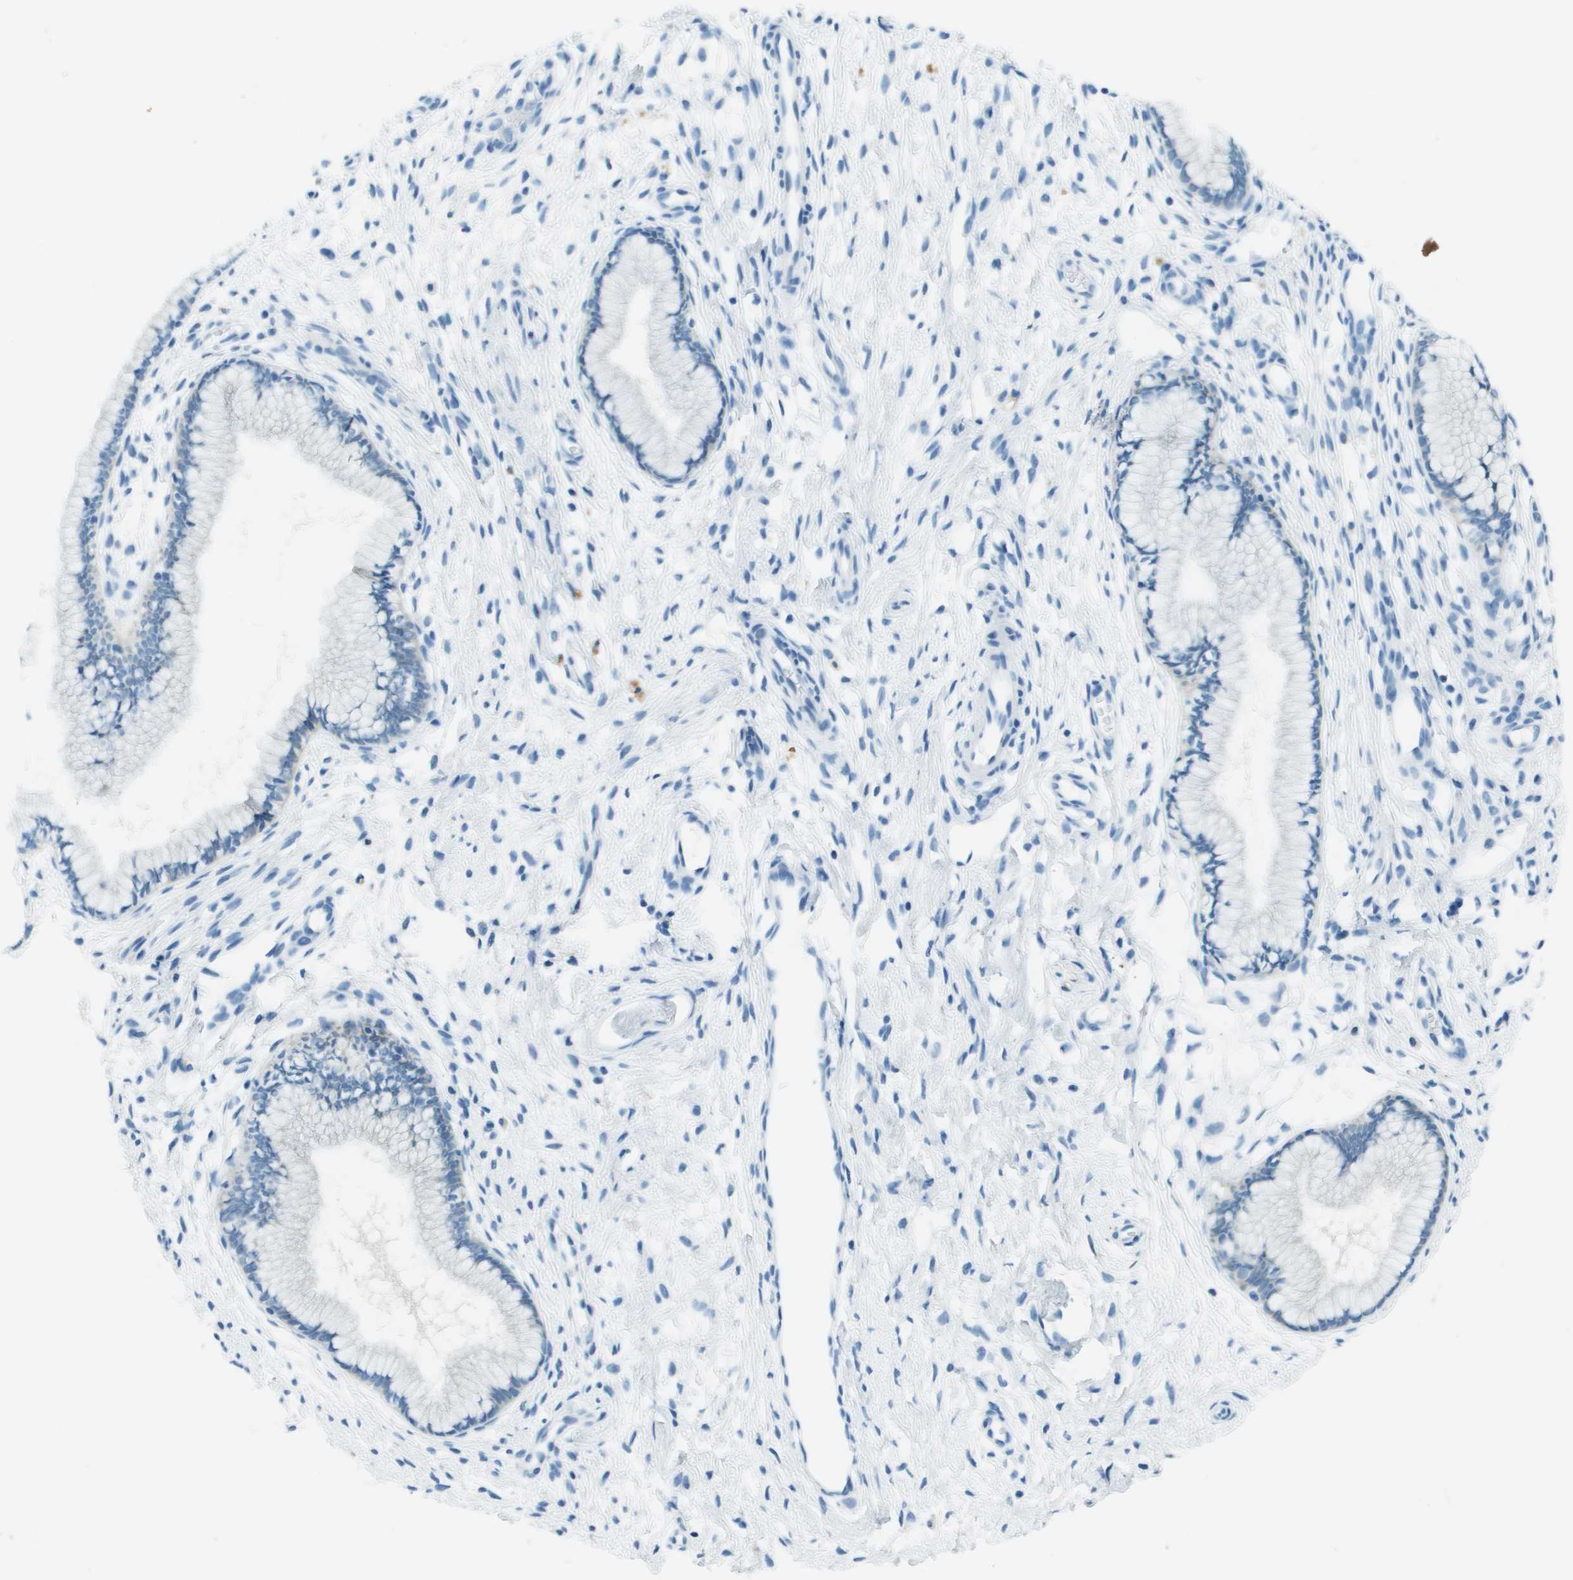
{"staining": {"intensity": "negative", "quantity": "none", "location": "none"}, "tissue": "cervix", "cell_type": "Glandular cells", "image_type": "normal", "snomed": [{"axis": "morphology", "description": "Normal tissue, NOS"}, {"axis": "topography", "description": "Cervix"}], "caption": "Benign cervix was stained to show a protein in brown. There is no significant staining in glandular cells. Brightfield microscopy of immunohistochemistry (IHC) stained with DAB (brown) and hematoxylin (blue), captured at high magnification.", "gene": "SLC16A10", "patient": {"sex": "female", "age": 65}}